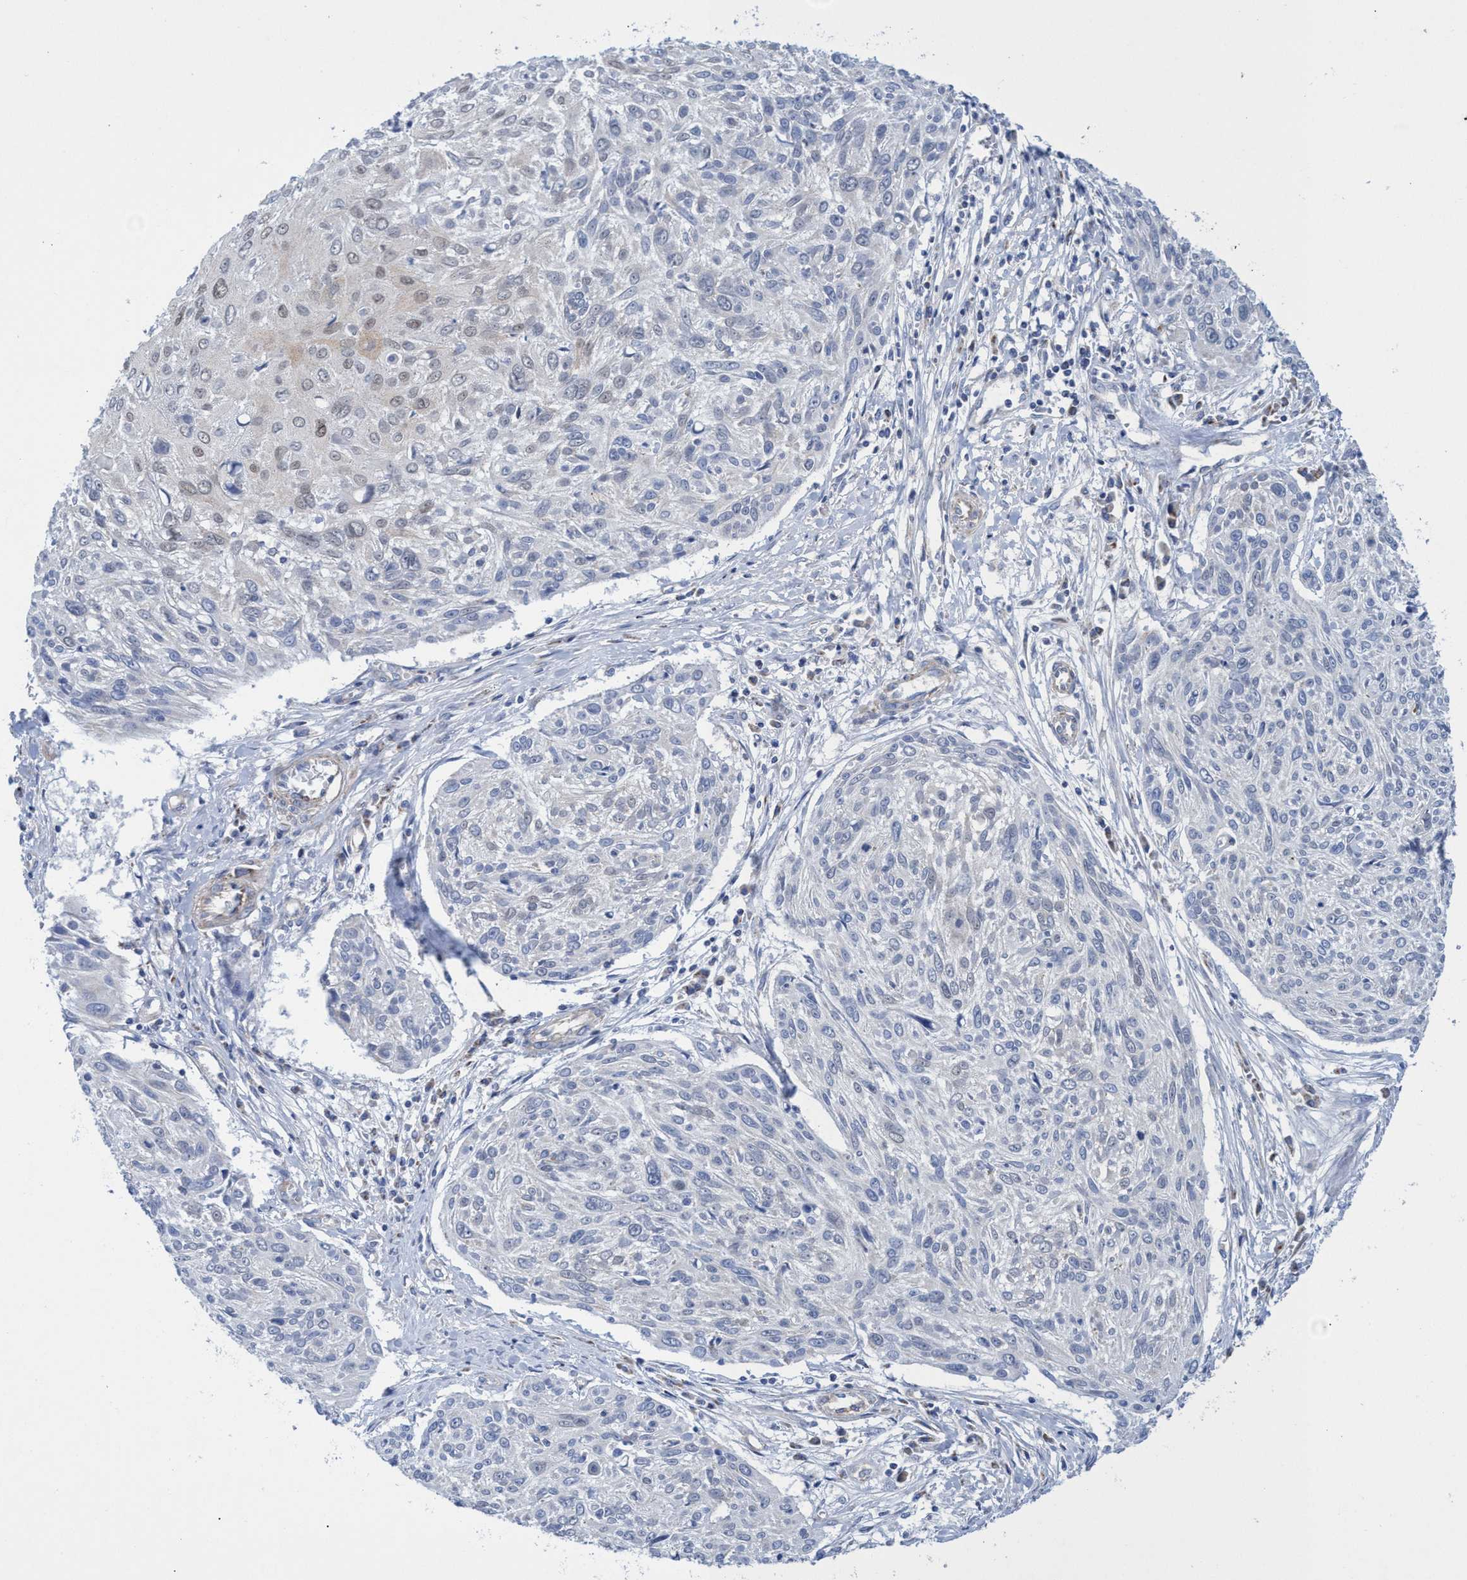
{"staining": {"intensity": "weak", "quantity": "25%-75%", "location": "nuclear"}, "tissue": "cervical cancer", "cell_type": "Tumor cells", "image_type": "cancer", "snomed": [{"axis": "morphology", "description": "Squamous cell carcinoma, NOS"}, {"axis": "topography", "description": "Cervix"}], "caption": "Protein staining displays weak nuclear positivity in approximately 25%-75% of tumor cells in squamous cell carcinoma (cervical). Nuclei are stained in blue.", "gene": "ZNF750", "patient": {"sex": "female", "age": 51}}